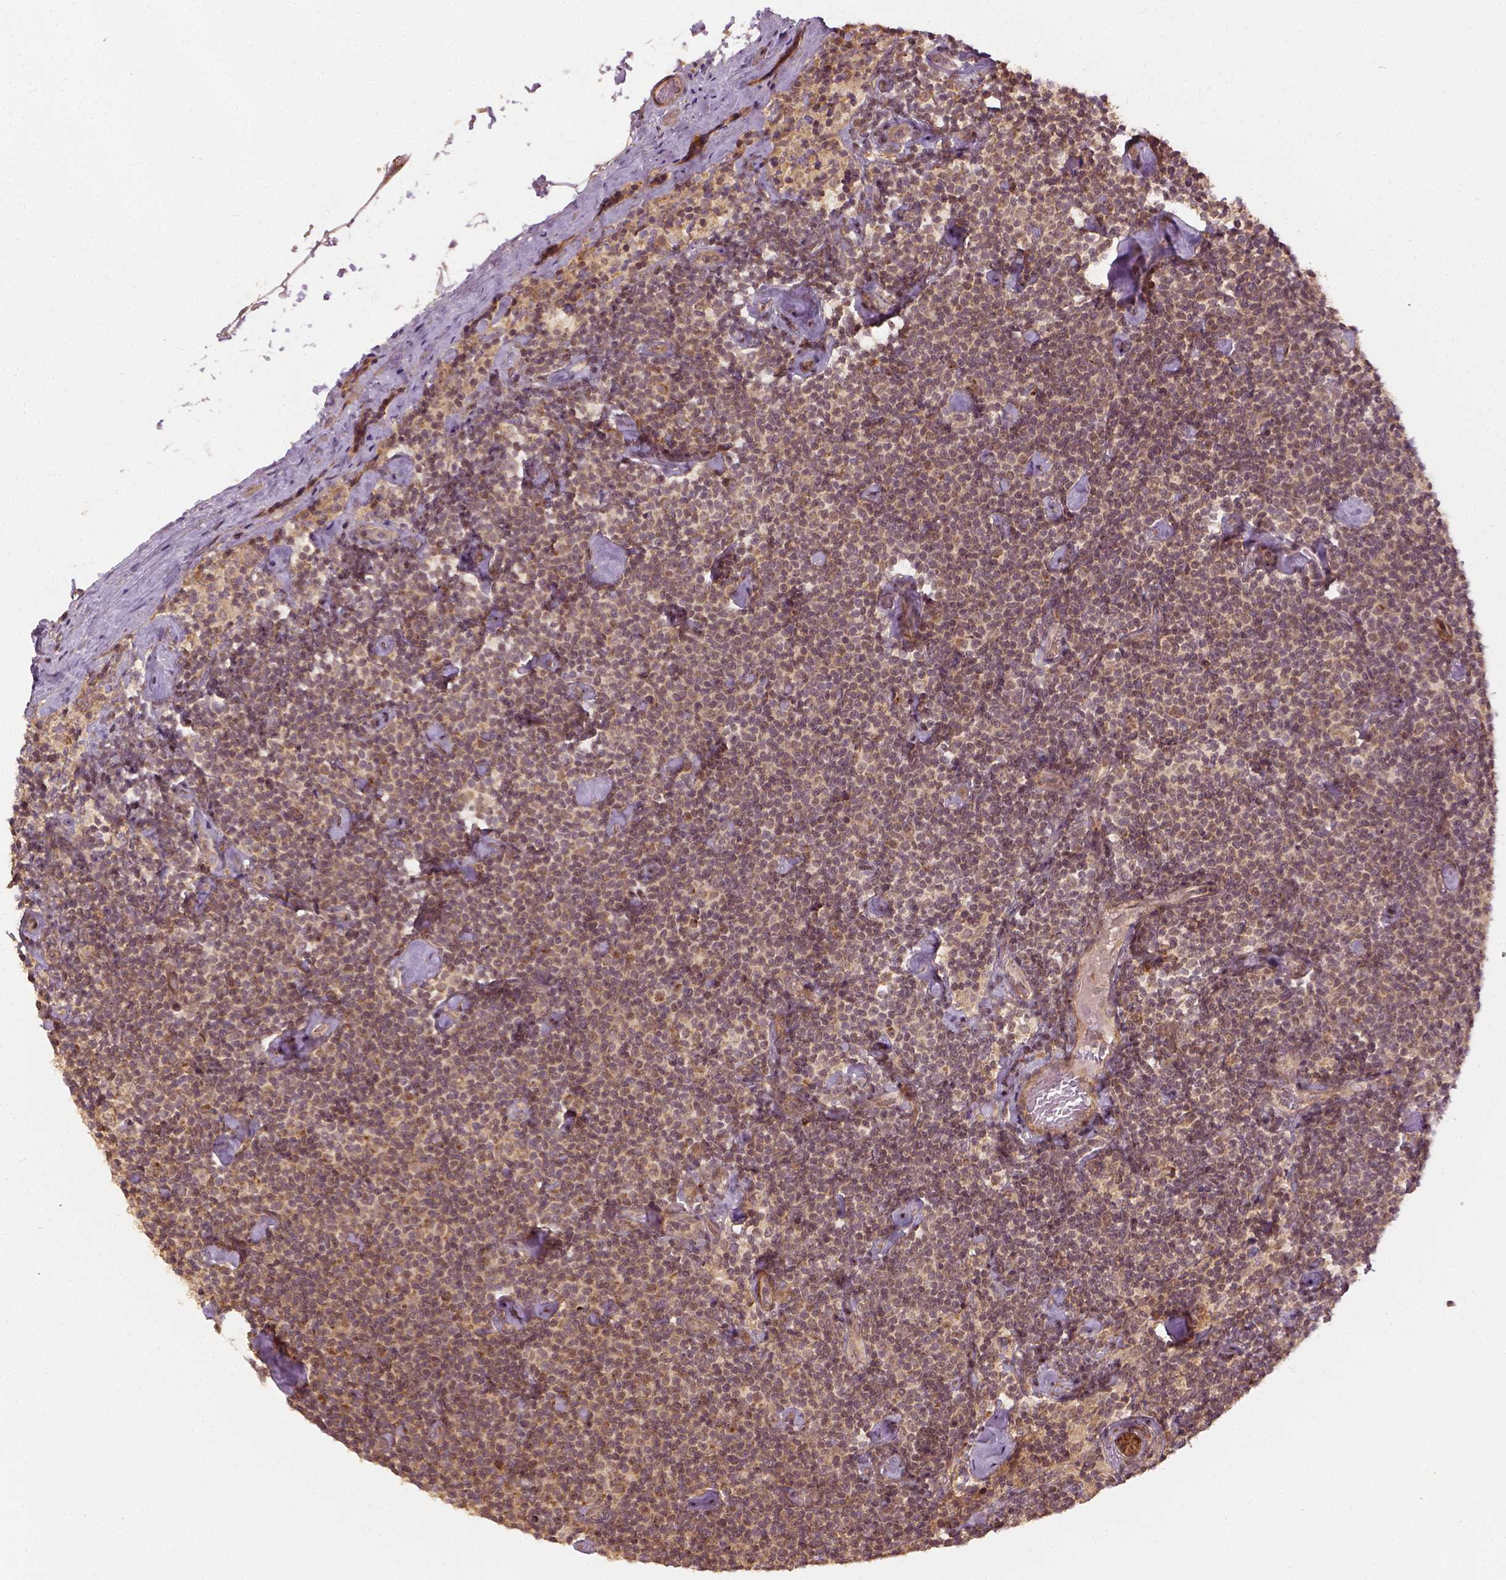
{"staining": {"intensity": "weak", "quantity": "25%-75%", "location": "cytoplasmic/membranous"}, "tissue": "lymphoma", "cell_type": "Tumor cells", "image_type": "cancer", "snomed": [{"axis": "morphology", "description": "Malignant lymphoma, non-Hodgkin's type, Low grade"}, {"axis": "topography", "description": "Lymph node"}], "caption": "Malignant lymphoma, non-Hodgkin's type (low-grade) stained for a protein (brown) exhibits weak cytoplasmic/membranous positive staining in about 25%-75% of tumor cells.", "gene": "VEGFA", "patient": {"sex": "male", "age": 81}}